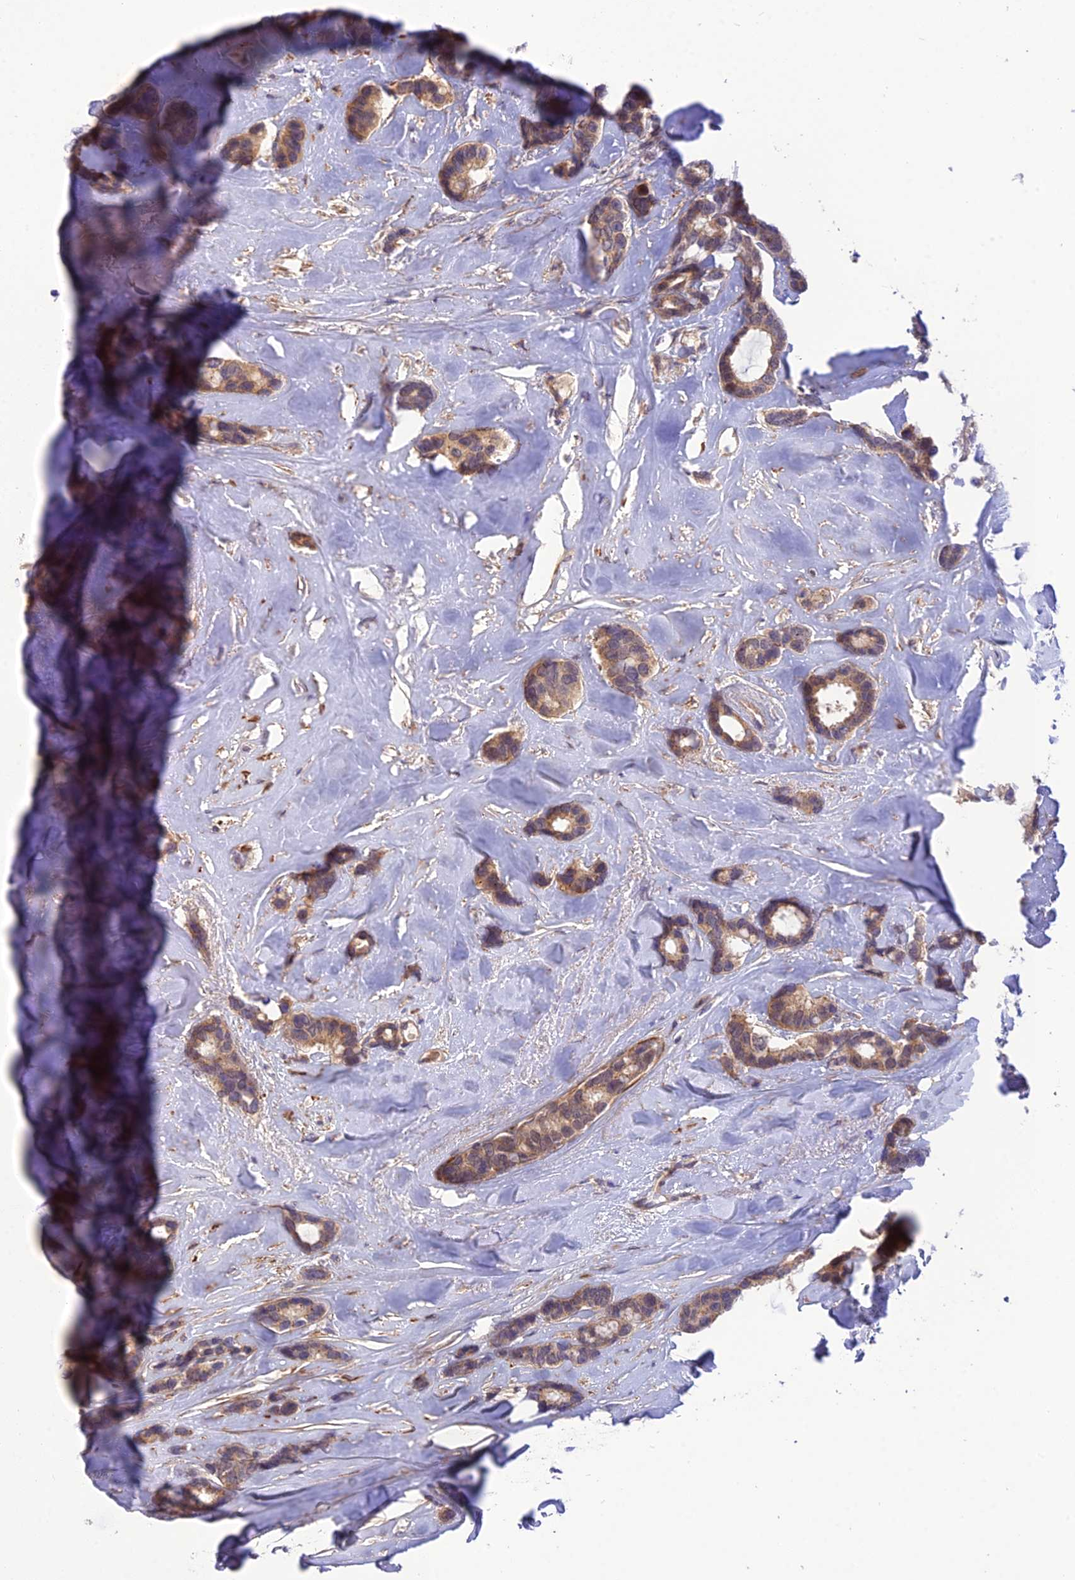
{"staining": {"intensity": "moderate", "quantity": ">75%", "location": "cytoplasmic/membranous"}, "tissue": "breast cancer", "cell_type": "Tumor cells", "image_type": "cancer", "snomed": [{"axis": "morphology", "description": "Duct carcinoma"}, {"axis": "topography", "description": "Breast"}], "caption": "Human infiltrating ductal carcinoma (breast) stained with a protein marker reveals moderate staining in tumor cells.", "gene": "UROS", "patient": {"sex": "female", "age": 87}}